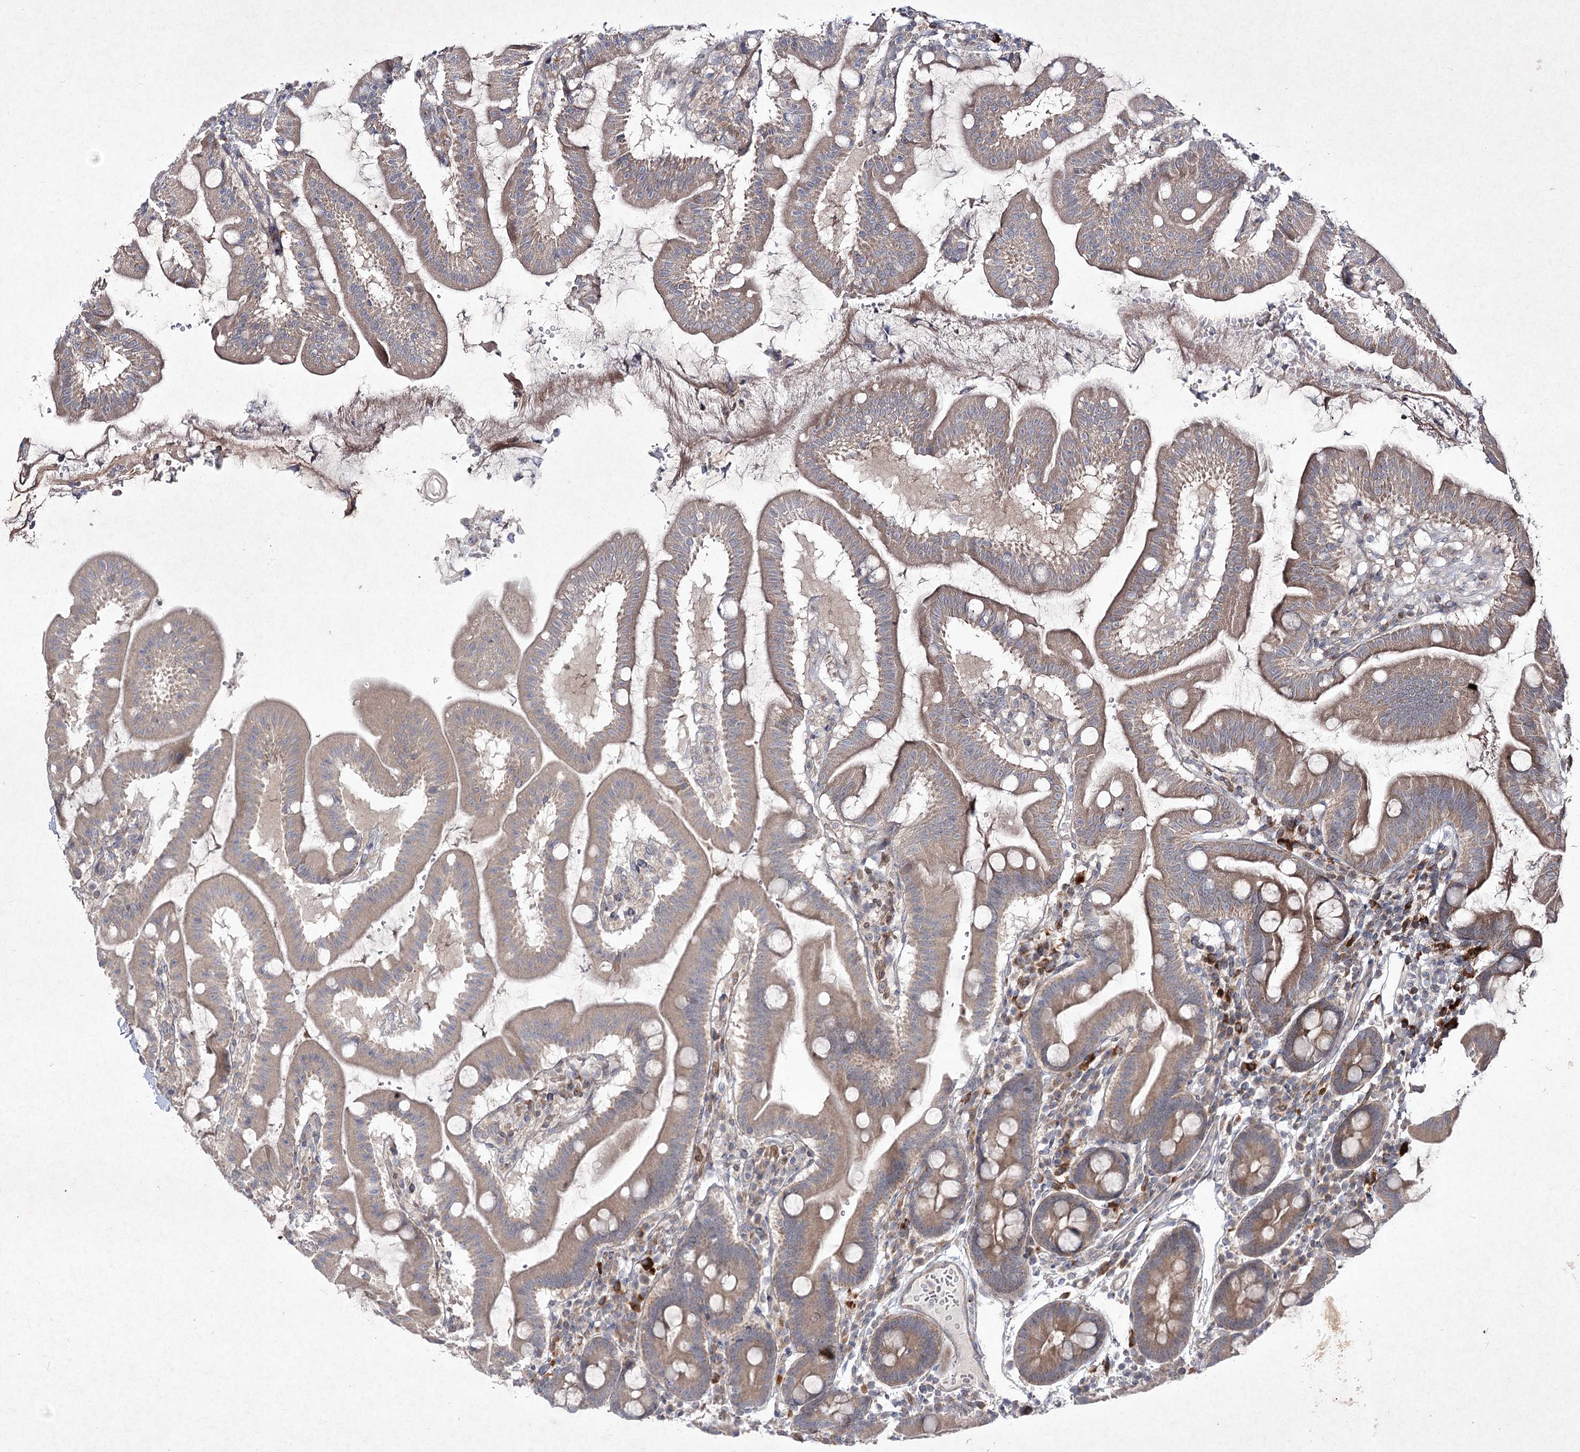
{"staining": {"intensity": "moderate", "quantity": ">75%", "location": "cytoplasmic/membranous"}, "tissue": "duodenum", "cell_type": "Glandular cells", "image_type": "normal", "snomed": [{"axis": "morphology", "description": "Normal tissue, NOS"}, {"axis": "morphology", "description": "Adenocarcinoma, NOS"}, {"axis": "topography", "description": "Pancreas"}, {"axis": "topography", "description": "Duodenum"}], "caption": "An image of duodenum stained for a protein demonstrates moderate cytoplasmic/membranous brown staining in glandular cells. The staining is performed using DAB (3,3'-diaminobenzidine) brown chromogen to label protein expression. The nuclei are counter-stained blue using hematoxylin.", "gene": "CIB2", "patient": {"sex": "male", "age": 50}}